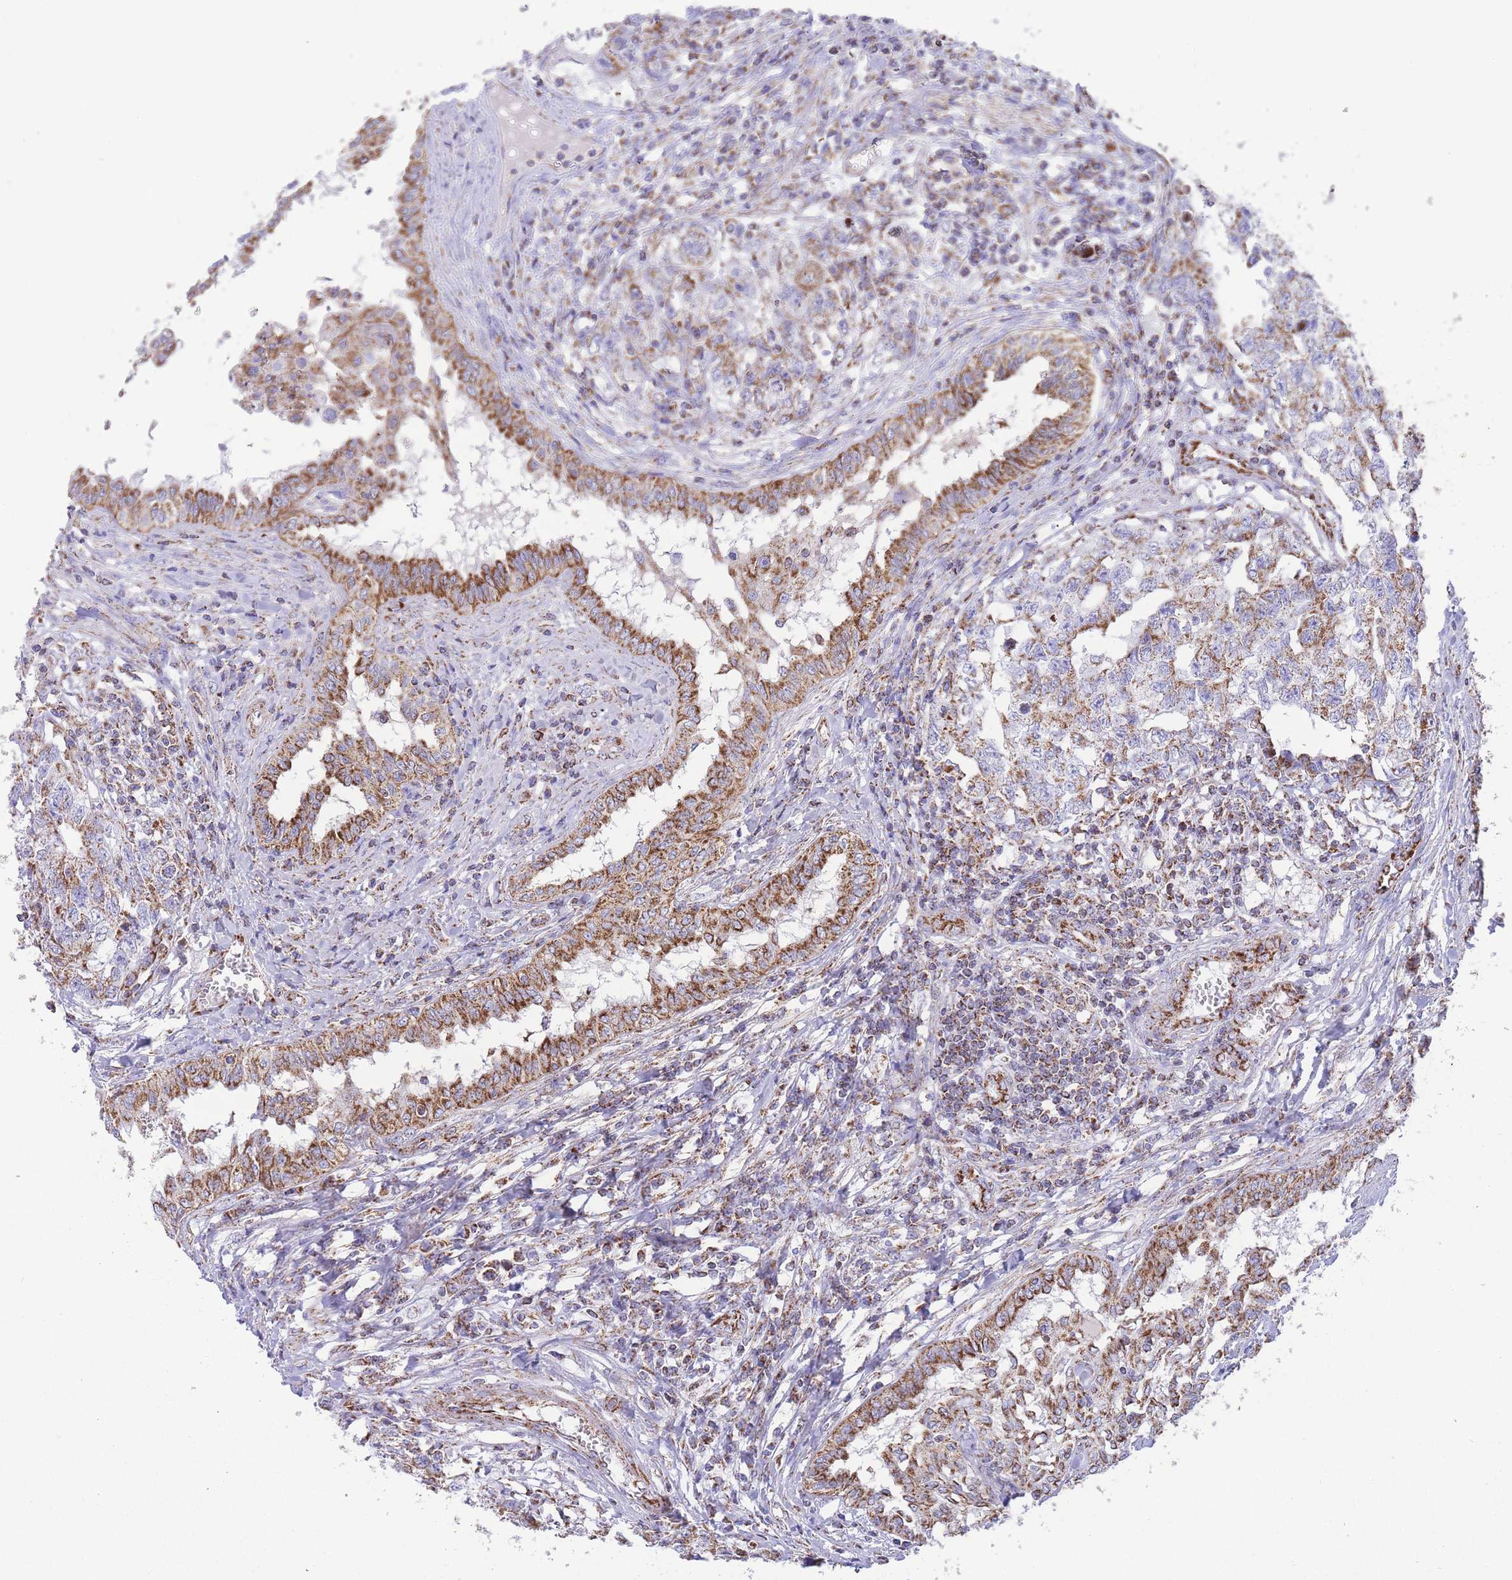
{"staining": {"intensity": "moderate", "quantity": ">75%", "location": "cytoplasmic/membranous"}, "tissue": "testis cancer", "cell_type": "Tumor cells", "image_type": "cancer", "snomed": [{"axis": "morphology", "description": "Carcinoma, Embryonal, NOS"}, {"axis": "topography", "description": "Testis"}], "caption": "A medium amount of moderate cytoplasmic/membranous positivity is seen in about >75% of tumor cells in testis embryonal carcinoma tissue. (DAB IHC, brown staining for protein, blue staining for nuclei).", "gene": "GSTM1", "patient": {"sex": "male", "age": 31}}